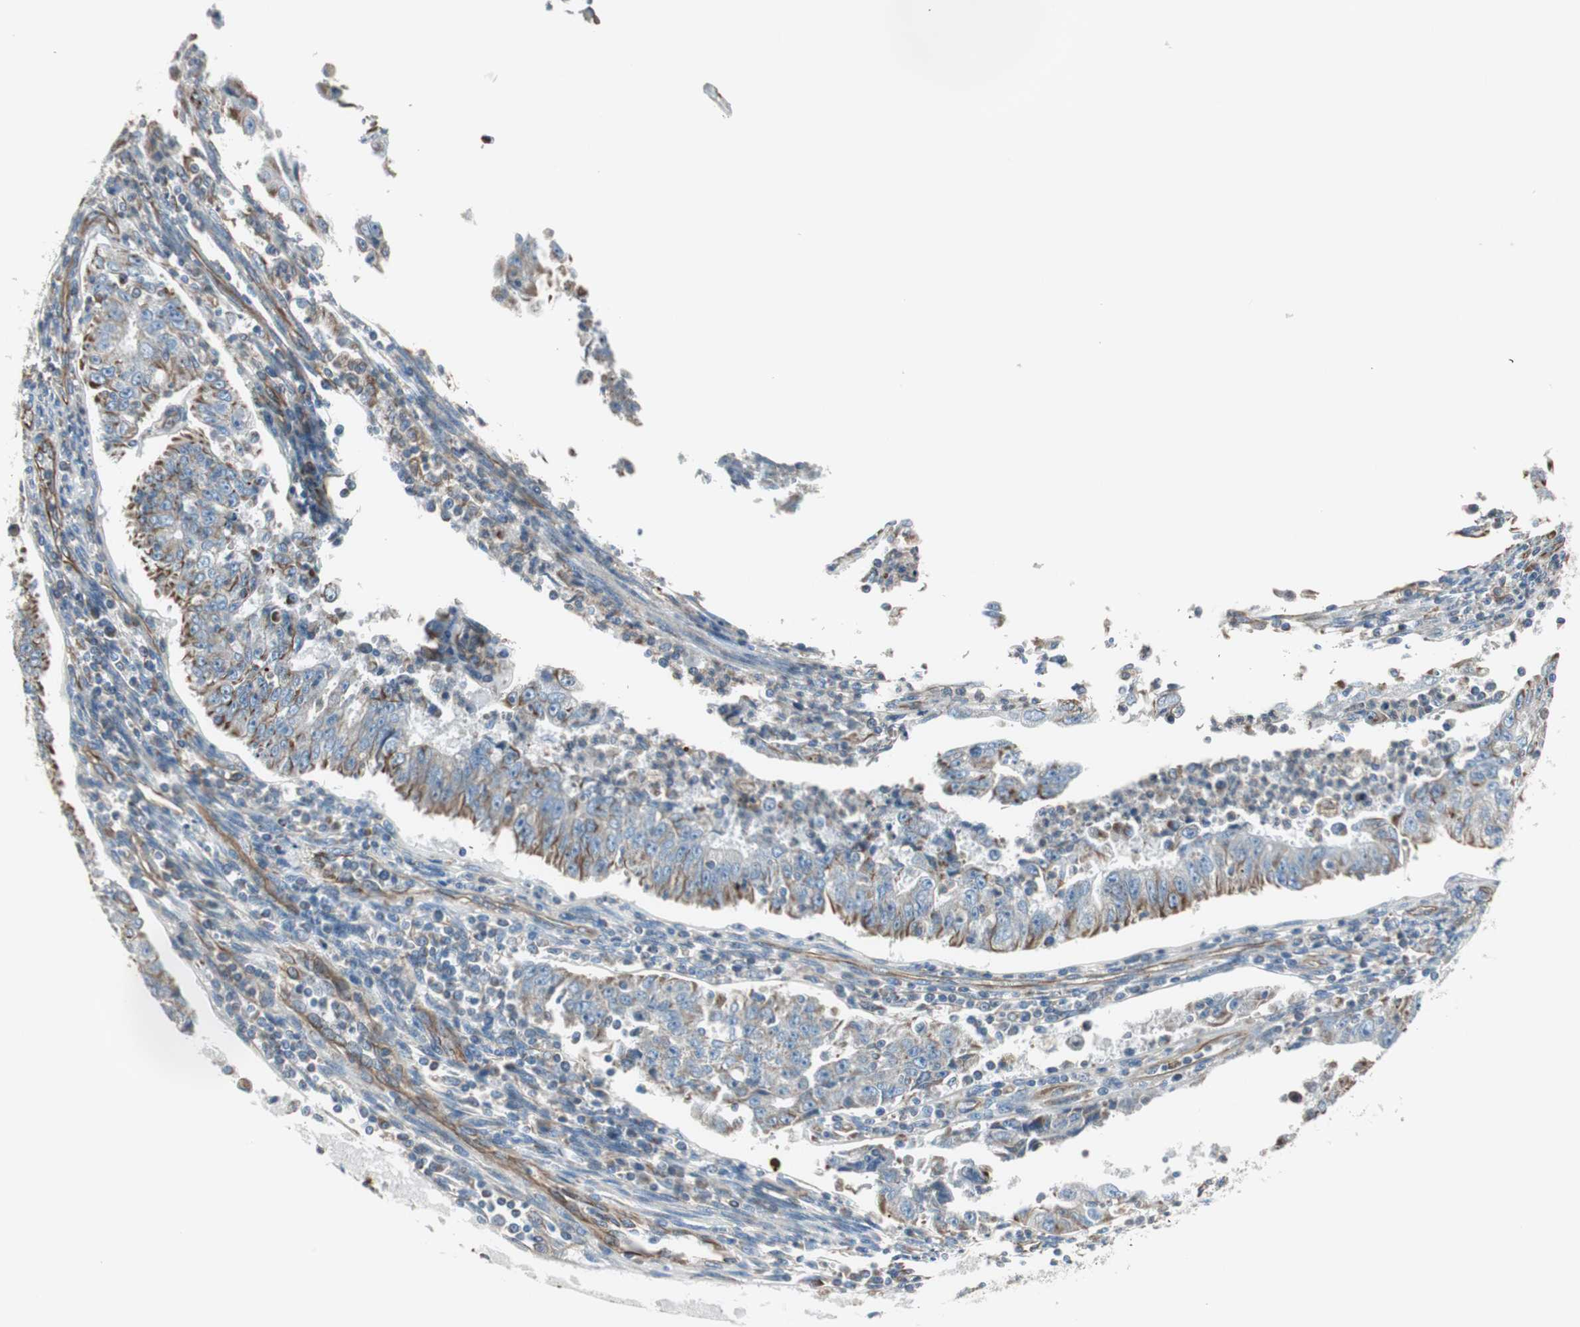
{"staining": {"intensity": "moderate", "quantity": "25%-75%", "location": "cytoplasmic/membranous"}, "tissue": "endometrial cancer", "cell_type": "Tumor cells", "image_type": "cancer", "snomed": [{"axis": "morphology", "description": "Adenocarcinoma, NOS"}, {"axis": "topography", "description": "Endometrium"}], "caption": "Moderate cytoplasmic/membranous expression for a protein is appreciated in approximately 25%-75% of tumor cells of endometrial cancer using immunohistochemistry.", "gene": "SRCIN1", "patient": {"sex": "female", "age": 42}}